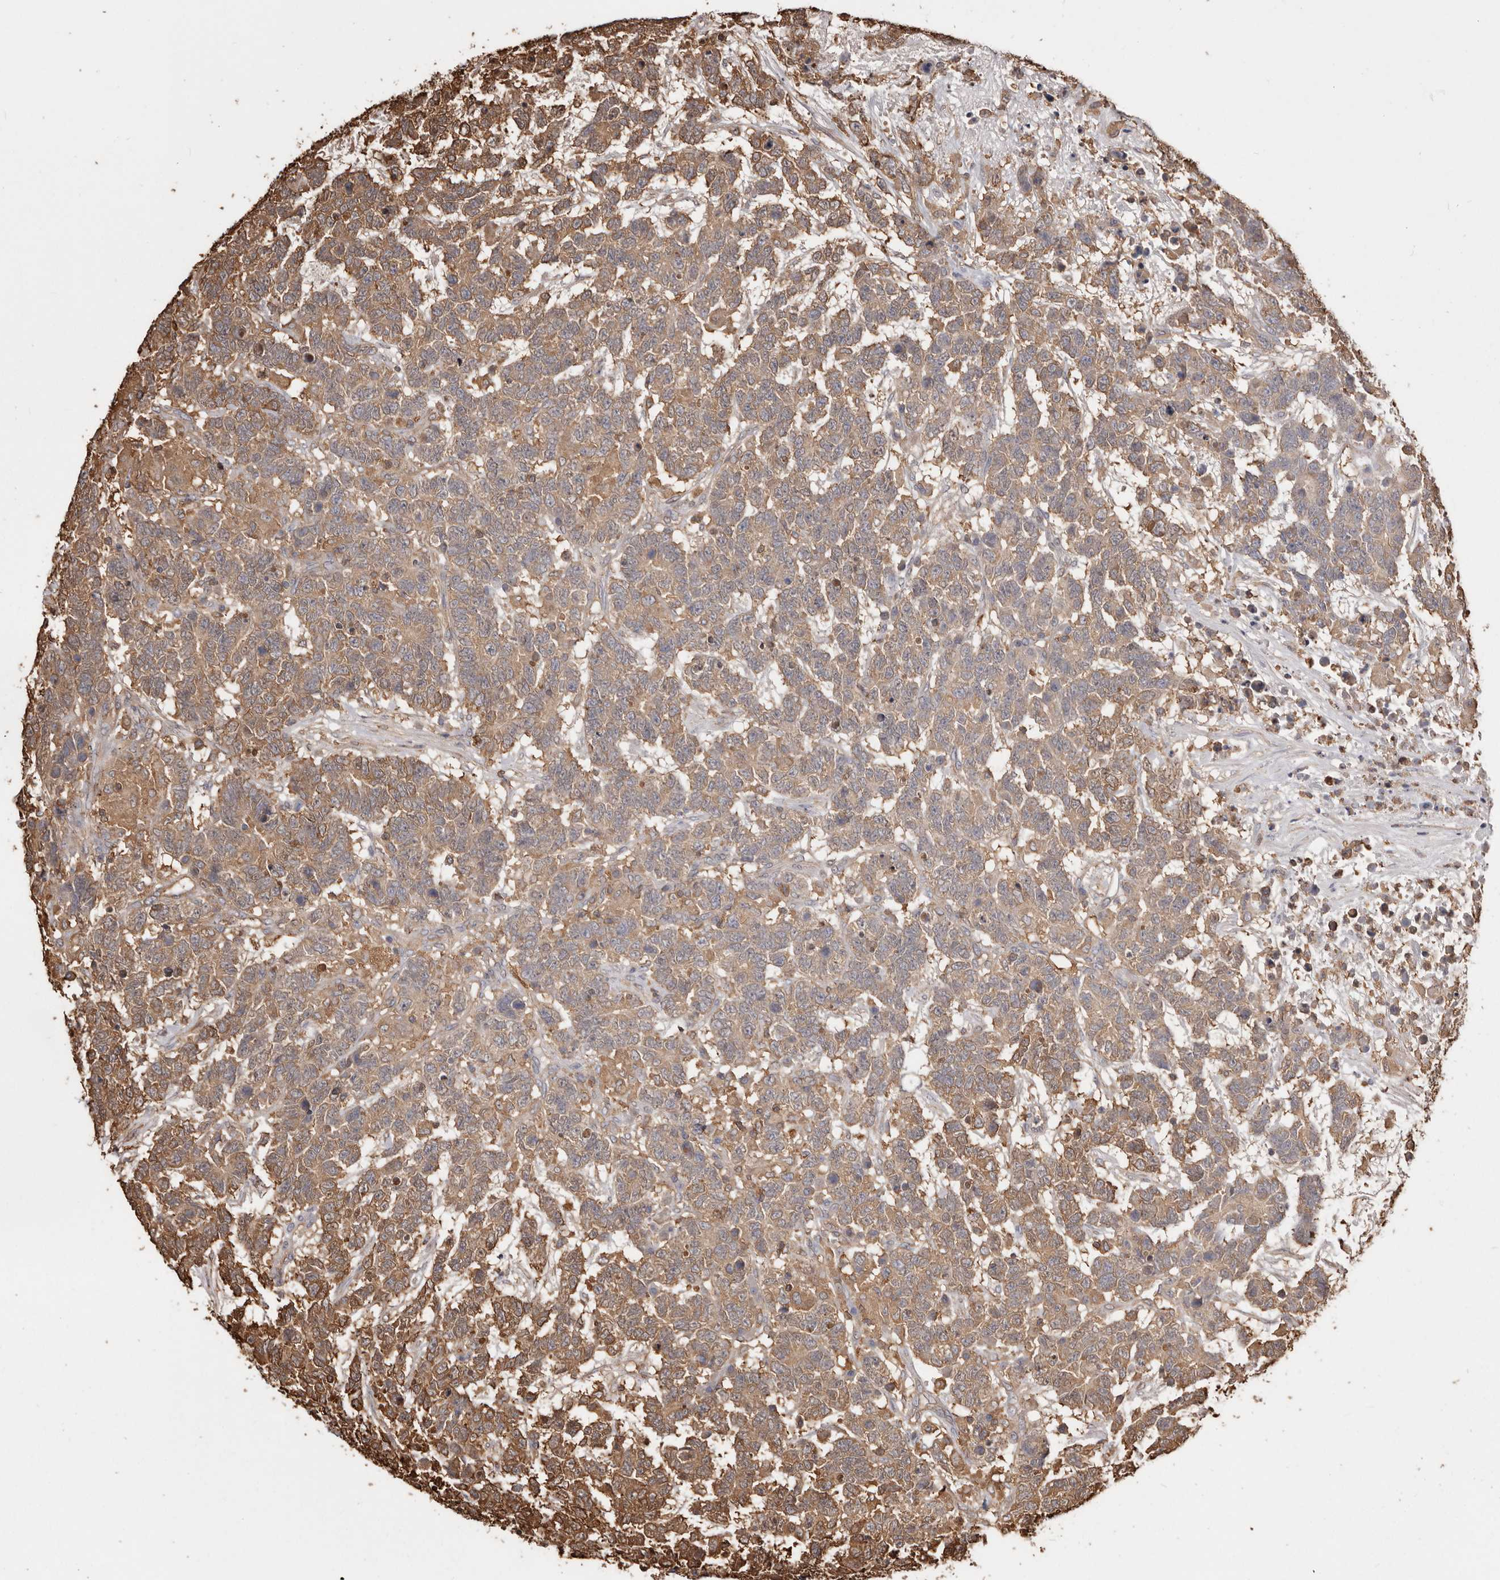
{"staining": {"intensity": "moderate", "quantity": ">75%", "location": "cytoplasmic/membranous"}, "tissue": "testis cancer", "cell_type": "Tumor cells", "image_type": "cancer", "snomed": [{"axis": "morphology", "description": "Carcinoma, Embryonal, NOS"}, {"axis": "topography", "description": "Testis"}], "caption": "Immunohistochemistry (DAB) staining of human testis embryonal carcinoma shows moderate cytoplasmic/membranous protein expression in about >75% of tumor cells.", "gene": "PKM", "patient": {"sex": "male", "age": 26}}